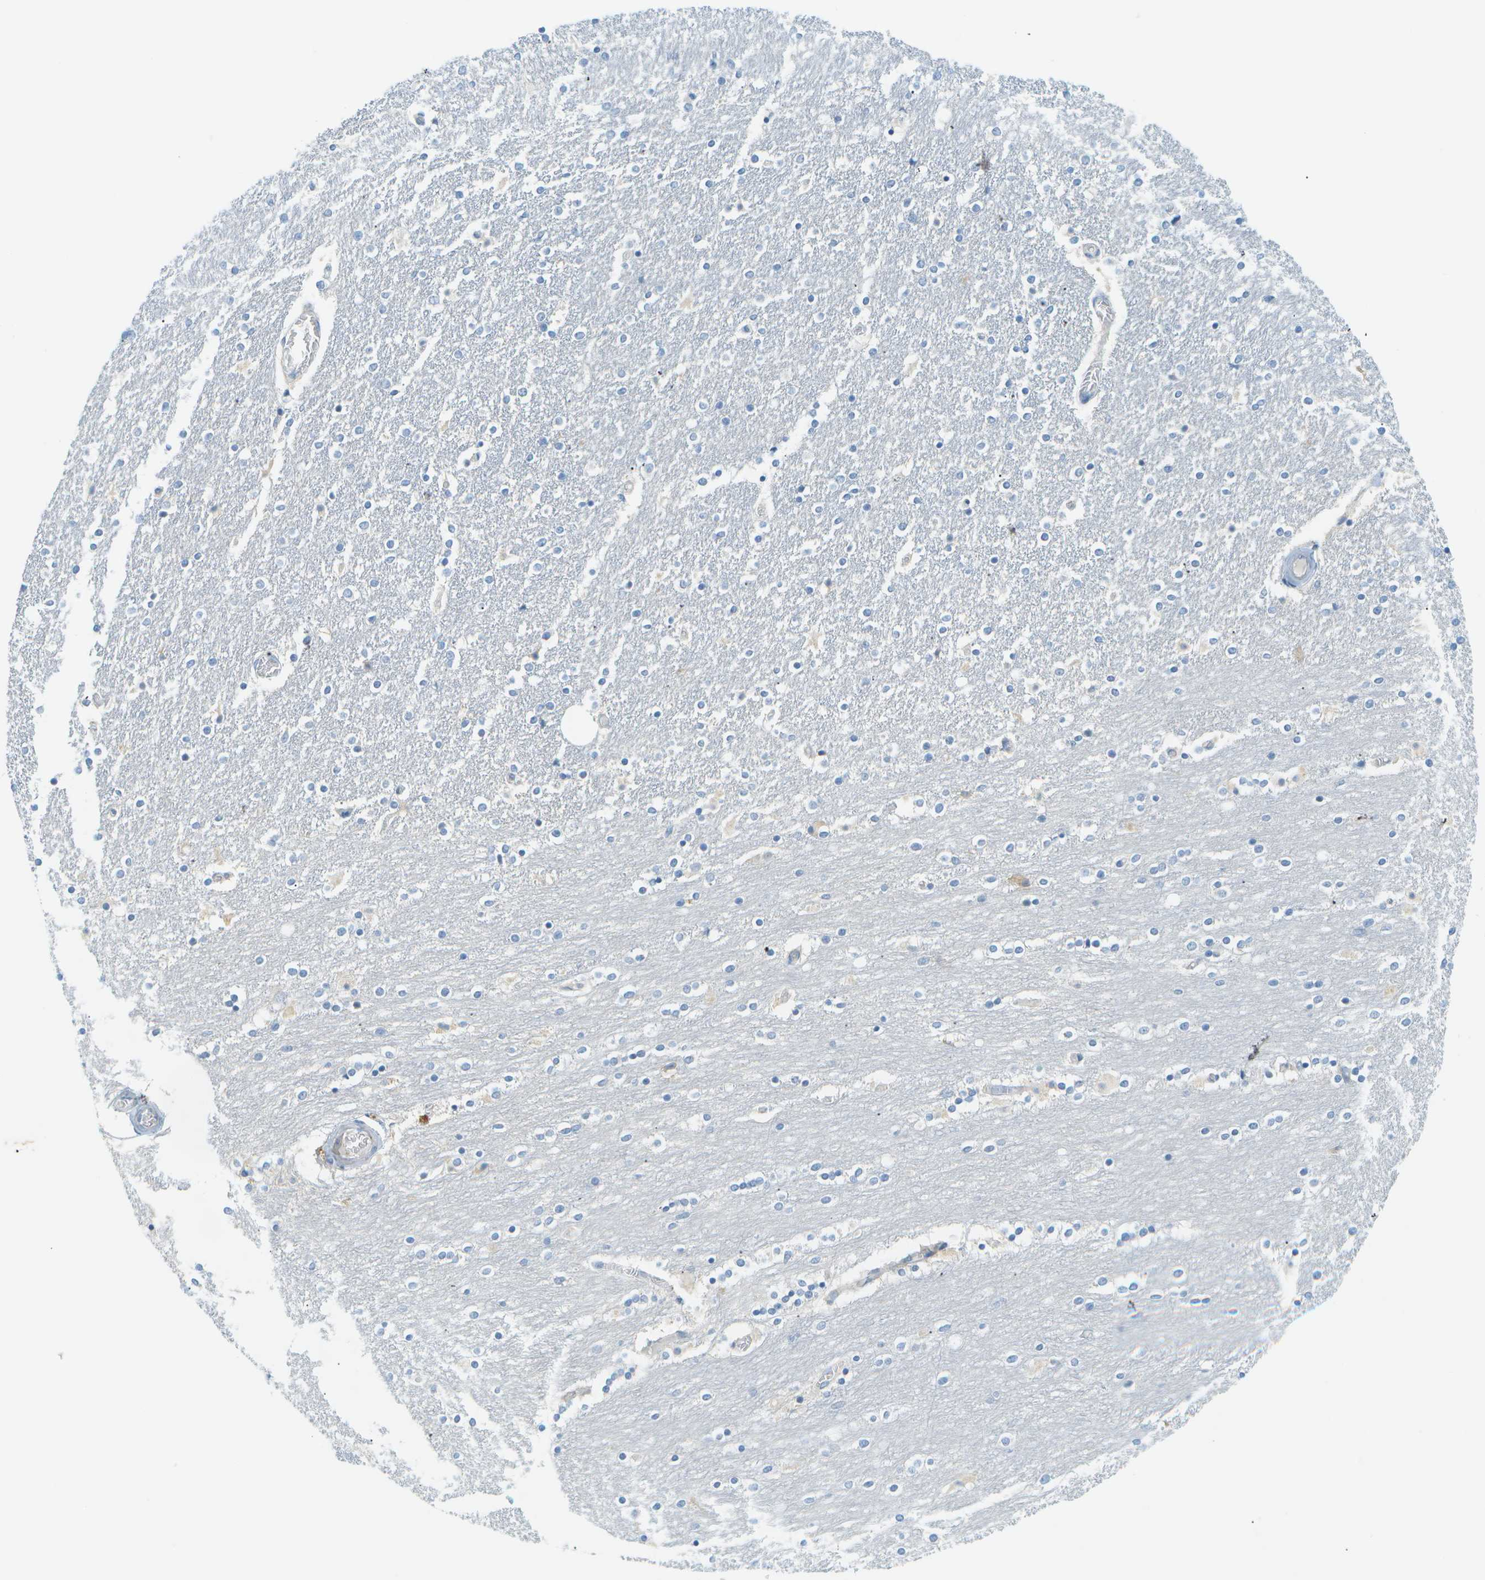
{"staining": {"intensity": "negative", "quantity": "none", "location": "none"}, "tissue": "caudate", "cell_type": "Glial cells", "image_type": "normal", "snomed": [{"axis": "morphology", "description": "Normal tissue, NOS"}, {"axis": "topography", "description": "Lateral ventricle wall"}], "caption": "Immunohistochemistry of benign caudate shows no positivity in glial cells. (DAB (3,3'-diaminobenzidine) immunohistochemistry visualized using brightfield microscopy, high magnification).", "gene": "SMYD5", "patient": {"sex": "female", "age": 54}}